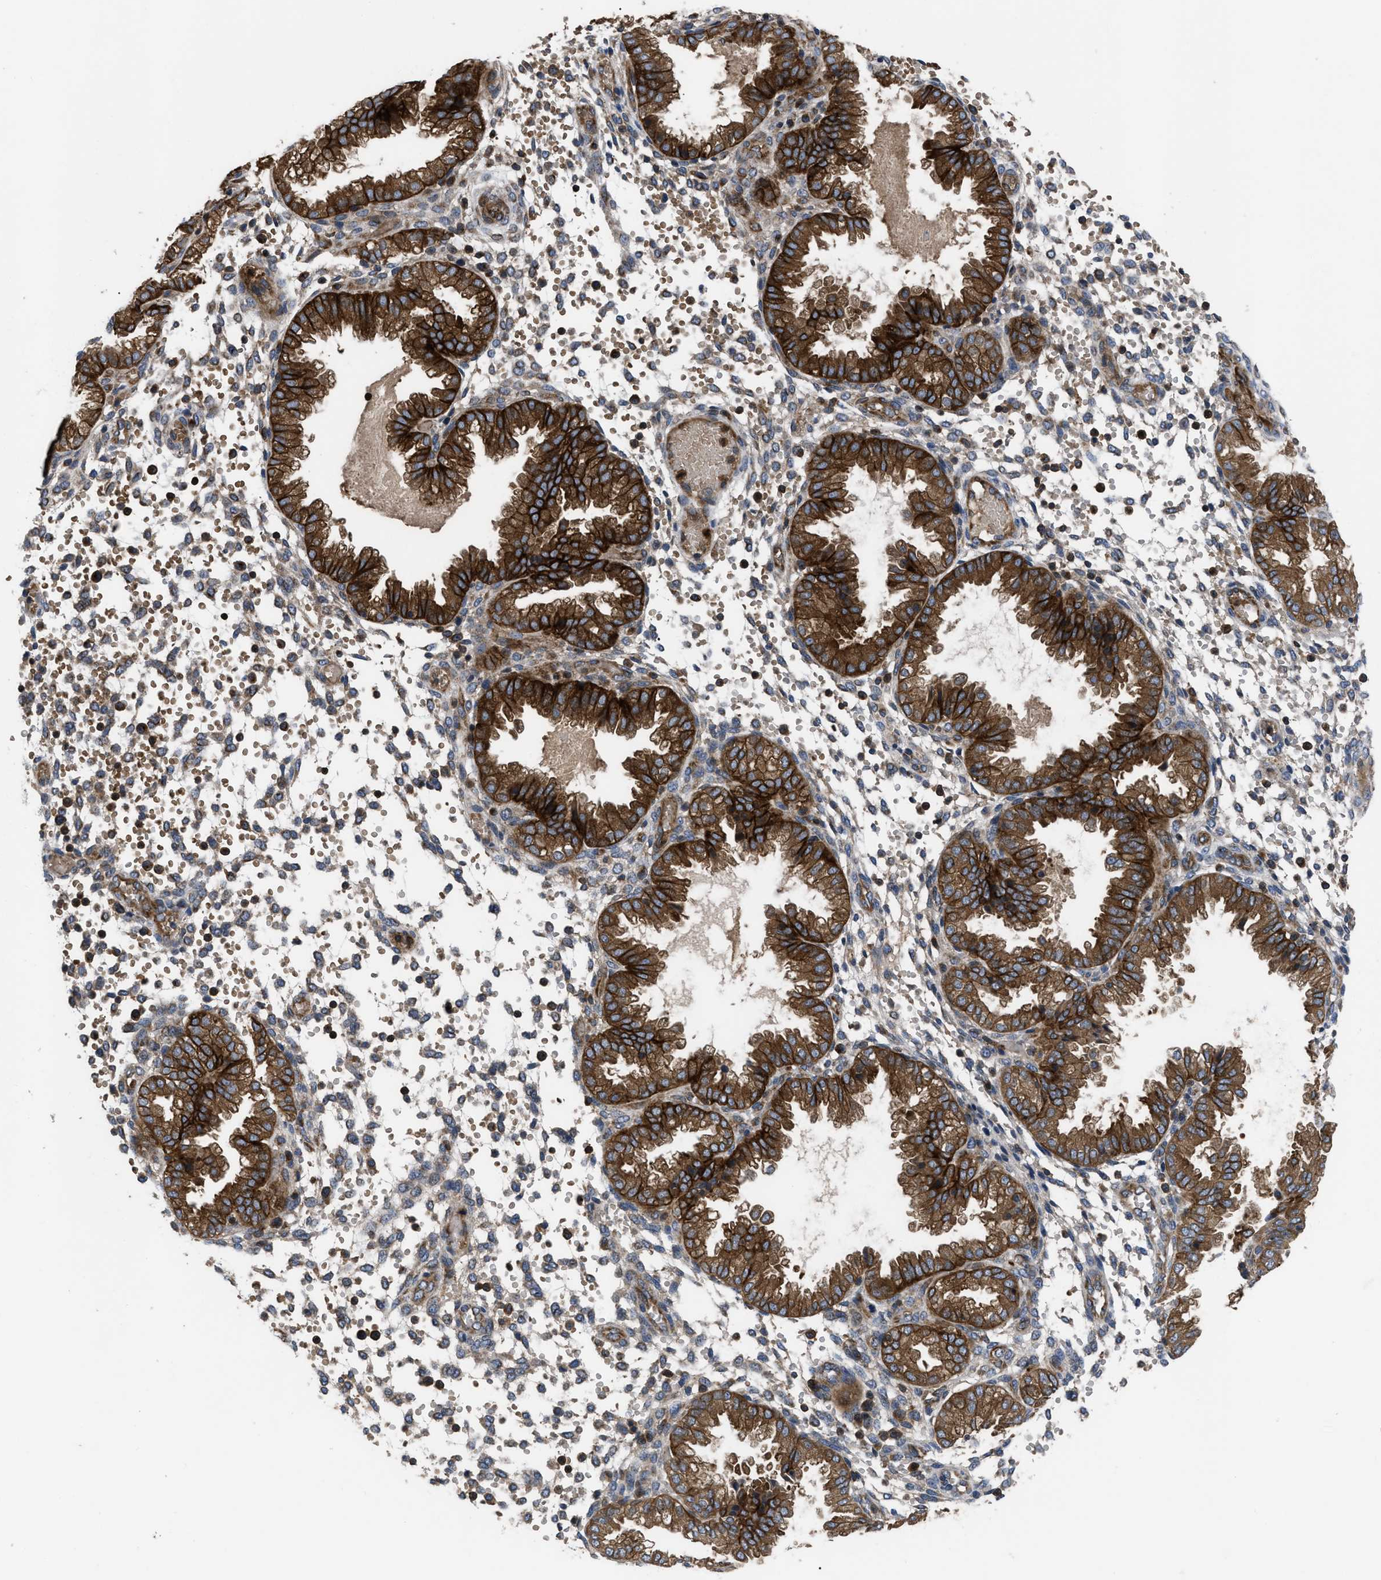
{"staining": {"intensity": "weak", "quantity": "<25%", "location": "cytoplasmic/membranous"}, "tissue": "endometrium", "cell_type": "Cells in endometrial stroma", "image_type": "normal", "snomed": [{"axis": "morphology", "description": "Normal tissue, NOS"}, {"axis": "topography", "description": "Endometrium"}], "caption": "This is a image of immunohistochemistry staining of unremarkable endometrium, which shows no expression in cells in endometrial stroma.", "gene": "YBEY", "patient": {"sex": "female", "age": 33}}